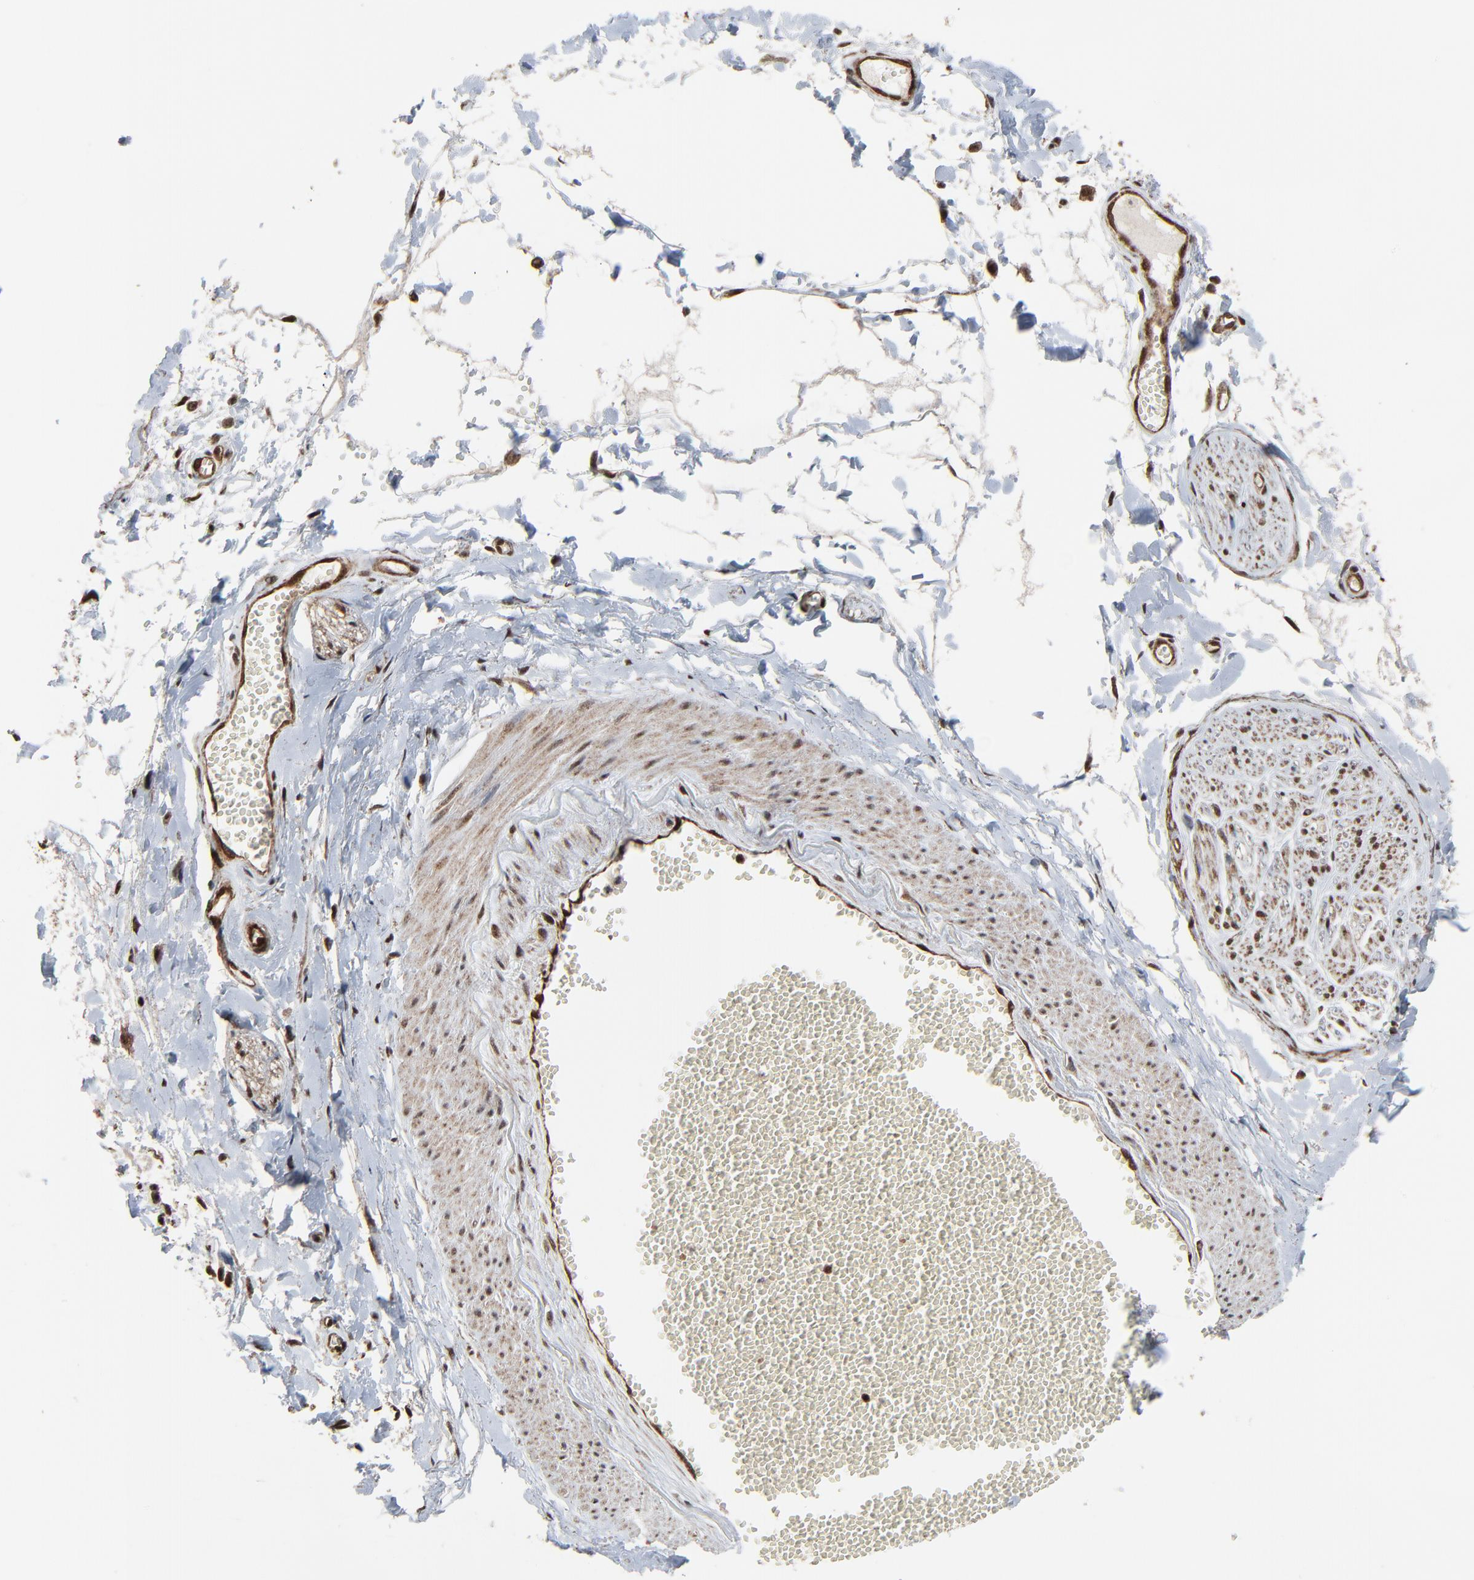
{"staining": {"intensity": "strong", "quantity": ">75%", "location": "cytoplasmic/membranous"}, "tissue": "adipose tissue", "cell_type": "Adipocytes", "image_type": "normal", "snomed": [{"axis": "morphology", "description": "Normal tissue, NOS"}, {"axis": "morphology", "description": "Inflammation, NOS"}, {"axis": "topography", "description": "Salivary gland"}, {"axis": "topography", "description": "Peripheral nerve tissue"}], "caption": "A high-resolution histopathology image shows immunohistochemistry staining of normal adipose tissue, which exhibits strong cytoplasmic/membranous positivity in approximately >75% of adipocytes. (DAB IHC, brown staining for protein, blue staining for nuclei).", "gene": "RHOJ", "patient": {"sex": "female", "age": 75}}